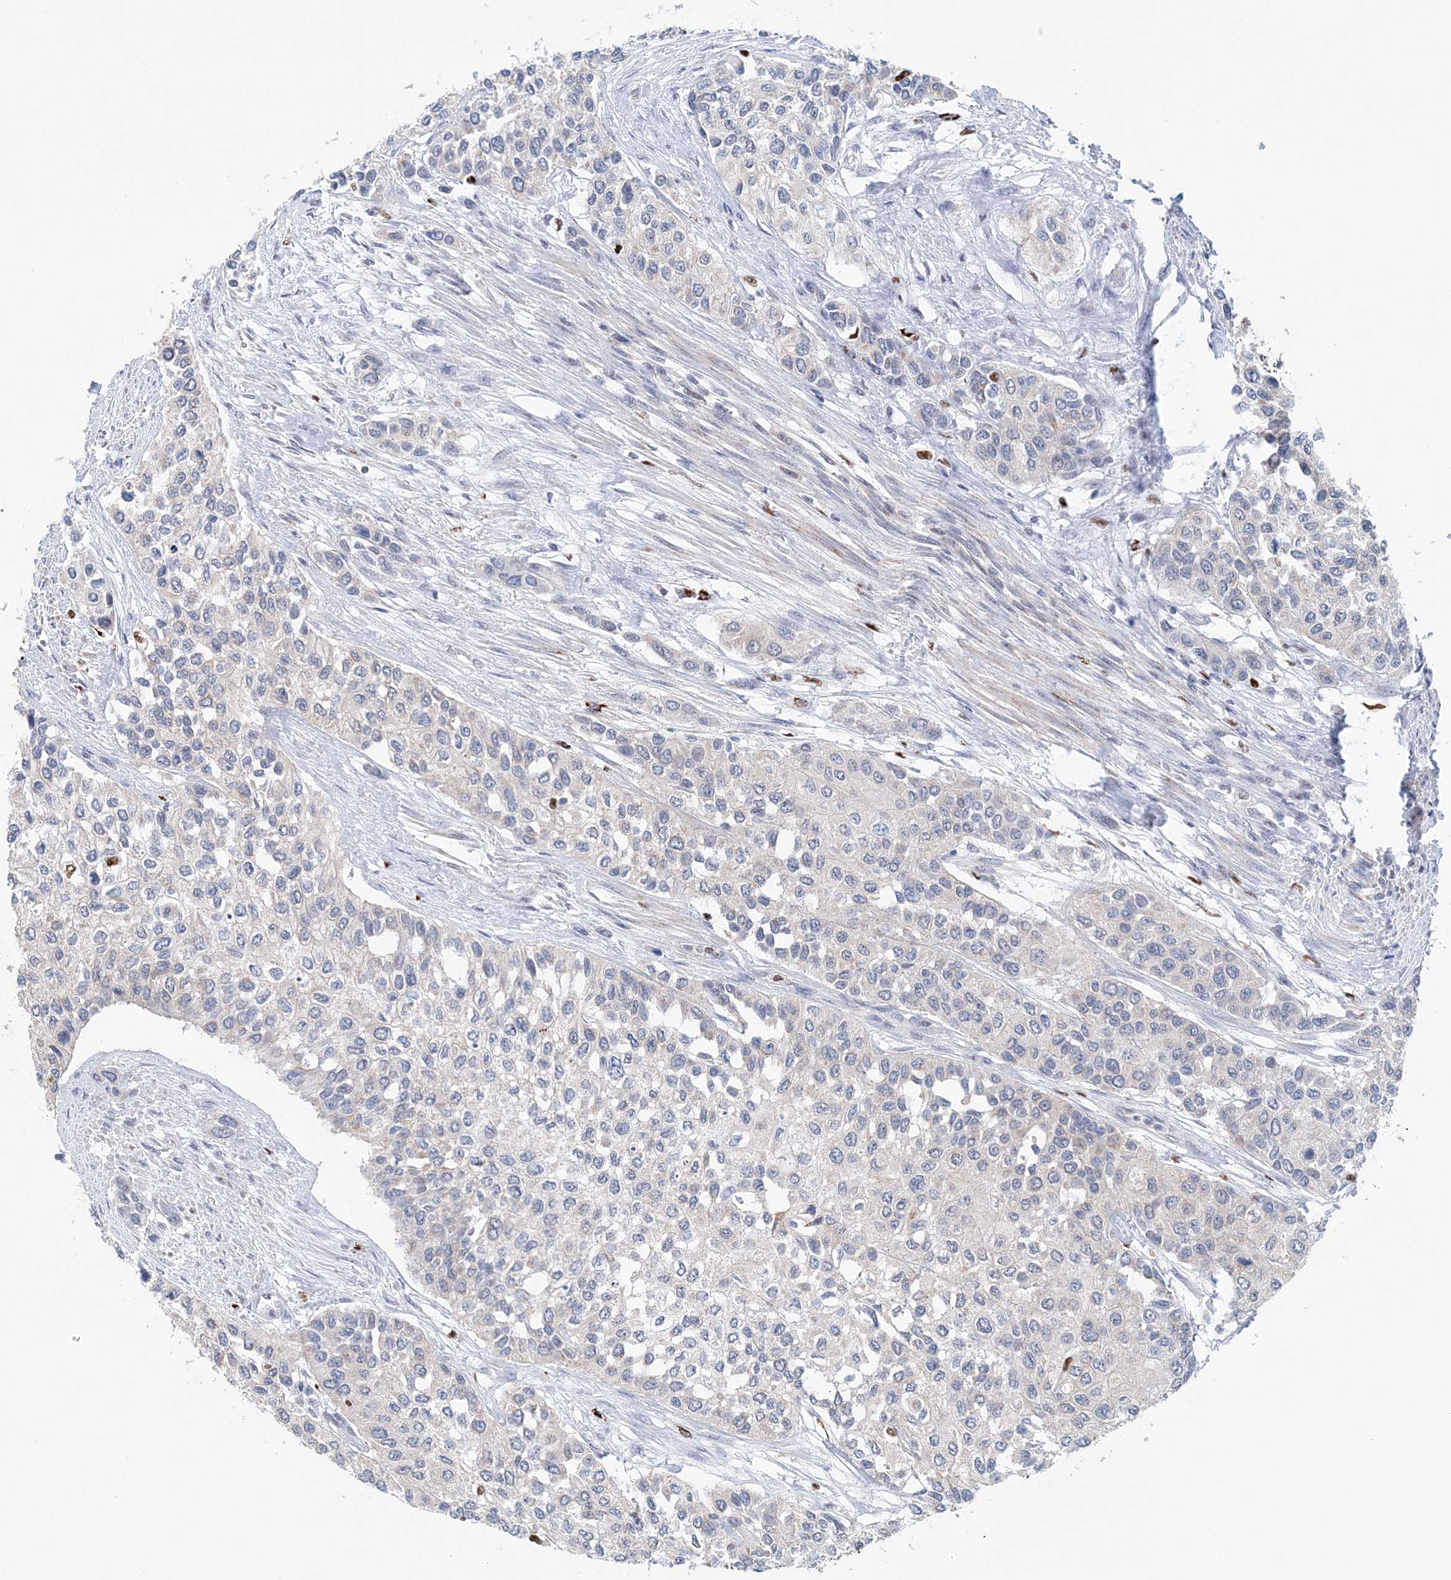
{"staining": {"intensity": "negative", "quantity": "none", "location": "none"}, "tissue": "urothelial cancer", "cell_type": "Tumor cells", "image_type": "cancer", "snomed": [{"axis": "morphology", "description": "Normal tissue, NOS"}, {"axis": "morphology", "description": "Urothelial carcinoma, High grade"}, {"axis": "topography", "description": "Vascular tissue"}, {"axis": "topography", "description": "Urinary bladder"}], "caption": "This is an immunohistochemistry photomicrograph of human urothelial cancer. There is no staining in tumor cells.", "gene": "NIT2", "patient": {"sex": "female", "age": 56}}